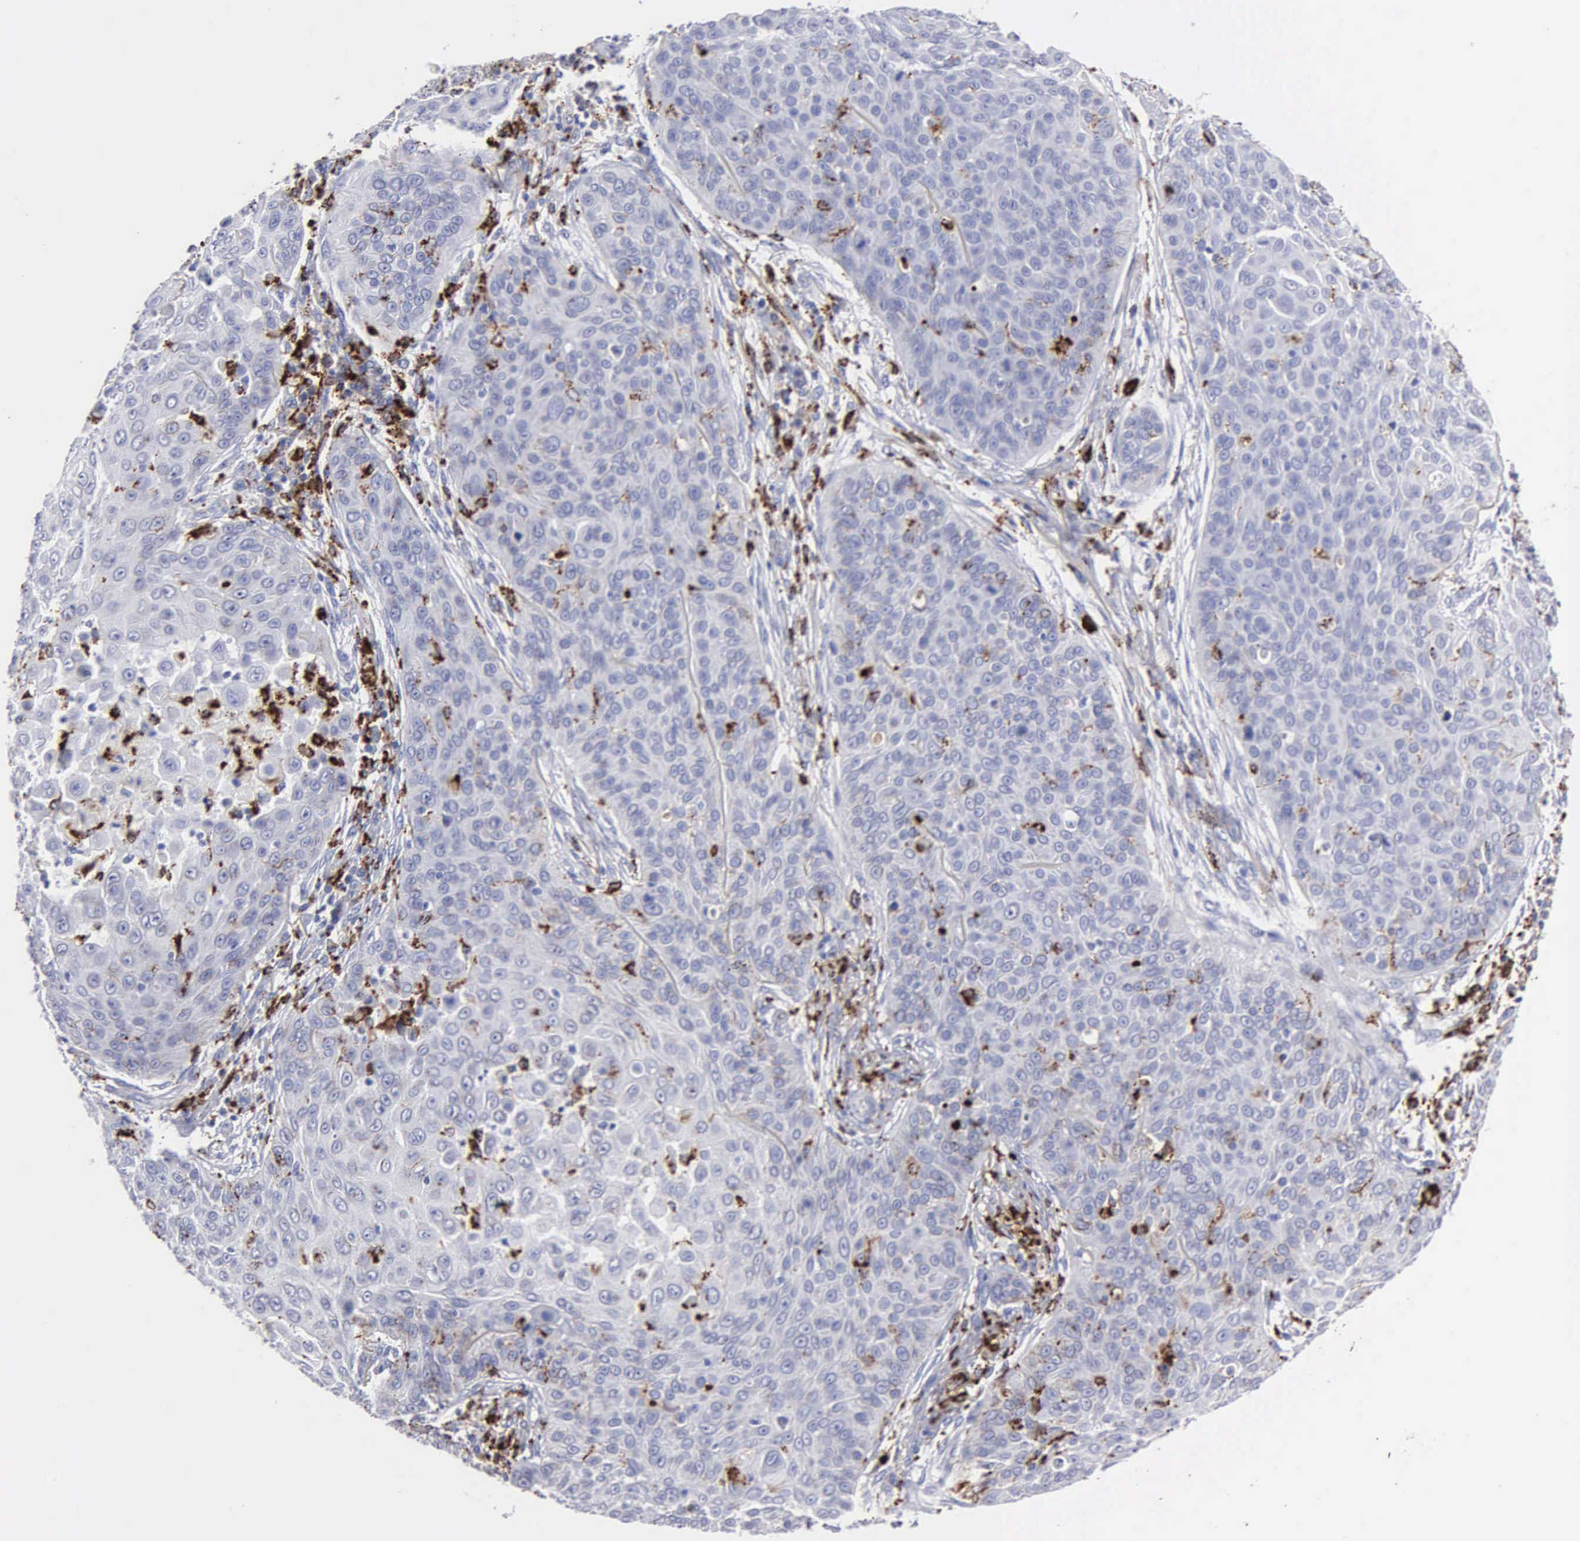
{"staining": {"intensity": "moderate", "quantity": "<25%", "location": "cytoplasmic/membranous"}, "tissue": "skin cancer", "cell_type": "Tumor cells", "image_type": "cancer", "snomed": [{"axis": "morphology", "description": "Squamous cell carcinoma, NOS"}, {"axis": "topography", "description": "Skin"}], "caption": "DAB (3,3'-diaminobenzidine) immunohistochemical staining of skin cancer (squamous cell carcinoma) displays moderate cytoplasmic/membranous protein staining in about <25% of tumor cells.", "gene": "CTSH", "patient": {"sex": "male", "age": 82}}